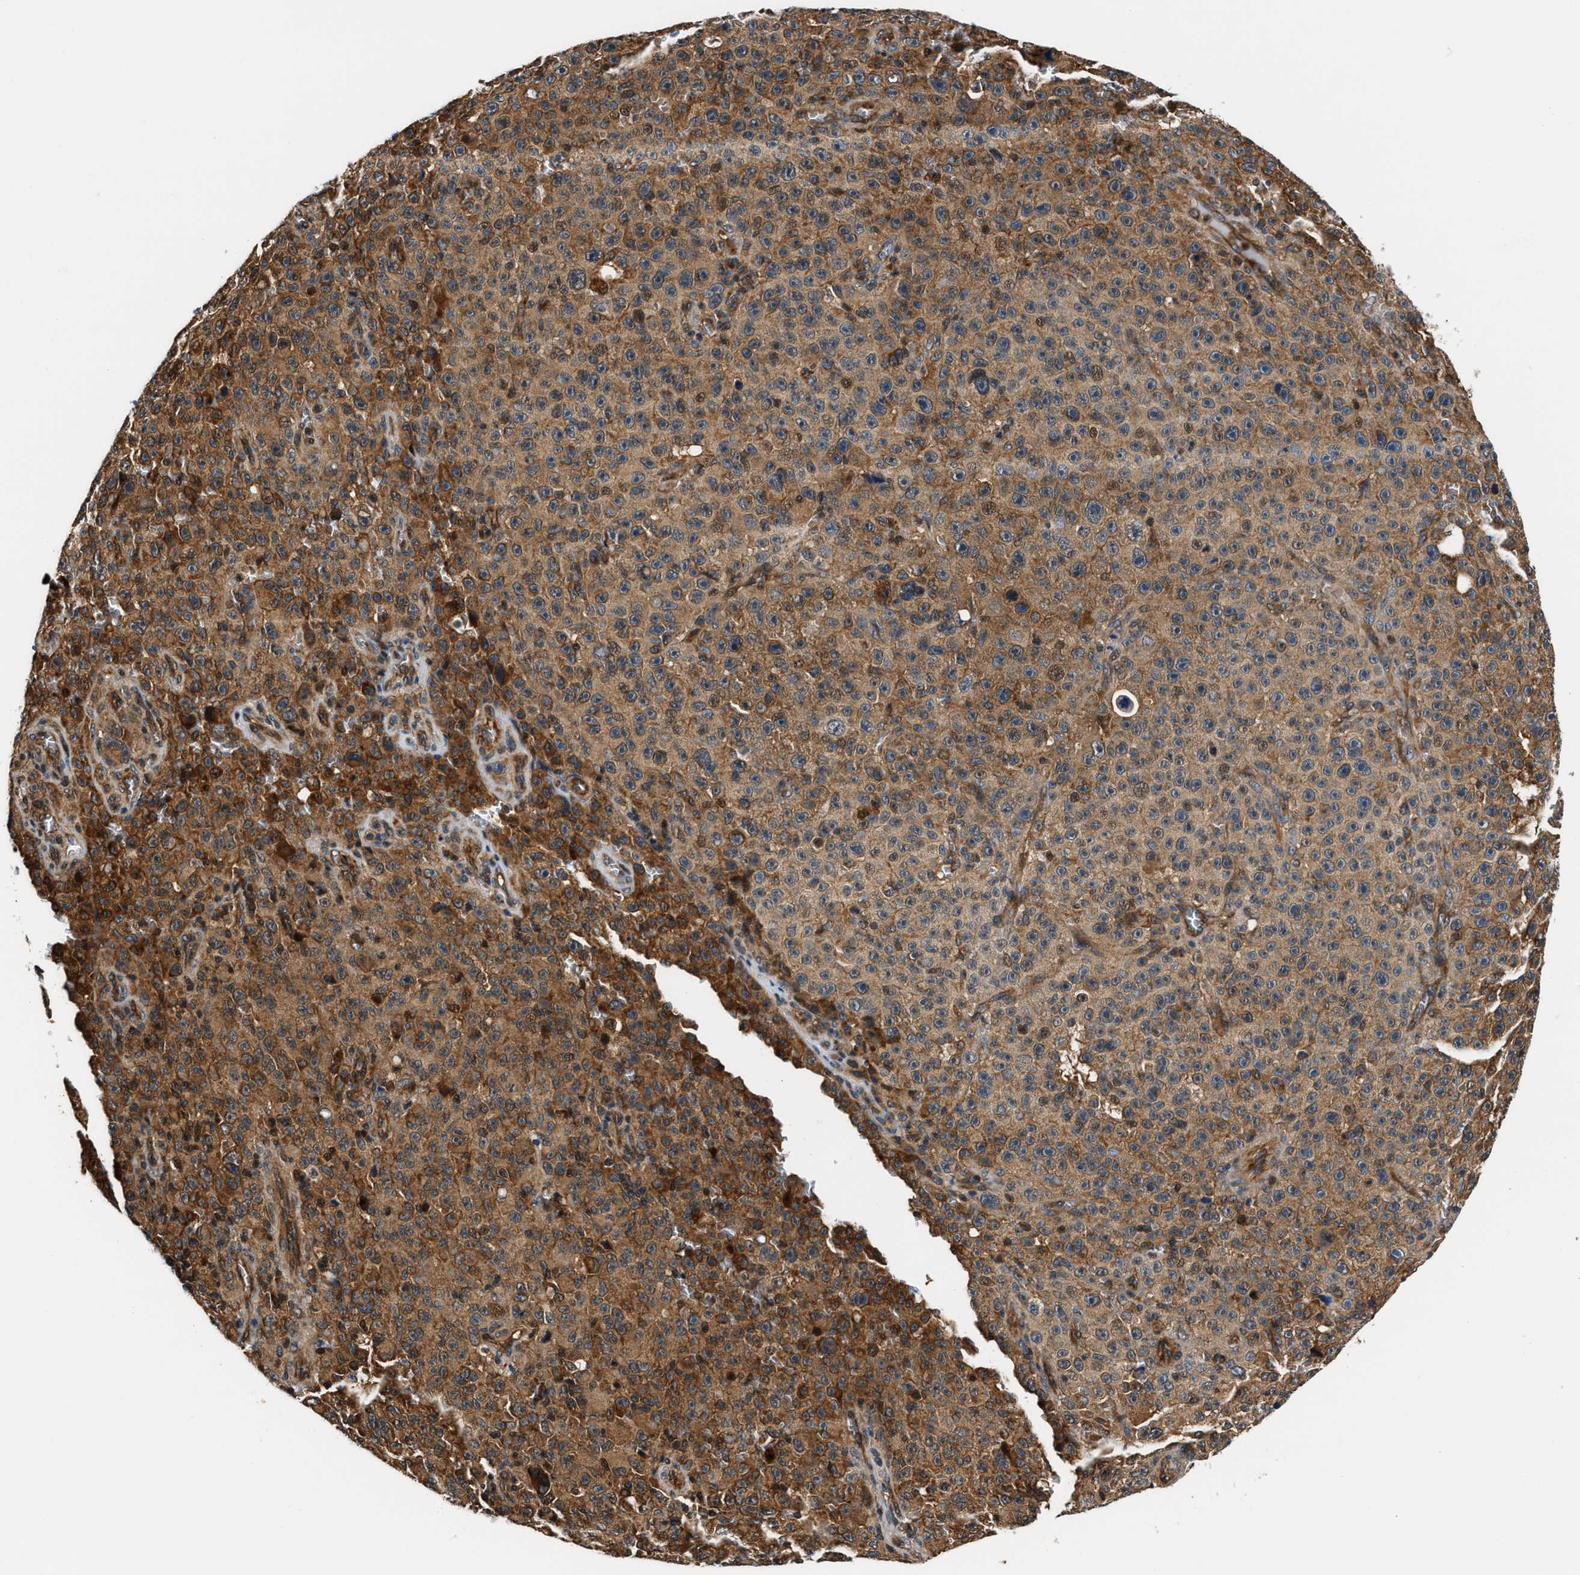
{"staining": {"intensity": "strong", "quantity": ">75%", "location": "cytoplasmic/membranous"}, "tissue": "melanoma", "cell_type": "Tumor cells", "image_type": "cancer", "snomed": [{"axis": "morphology", "description": "Malignant melanoma, NOS"}, {"axis": "topography", "description": "Skin"}], "caption": "An immunohistochemistry (IHC) photomicrograph of tumor tissue is shown. Protein staining in brown highlights strong cytoplasmic/membranous positivity in malignant melanoma within tumor cells.", "gene": "TUT7", "patient": {"sex": "female", "age": 82}}